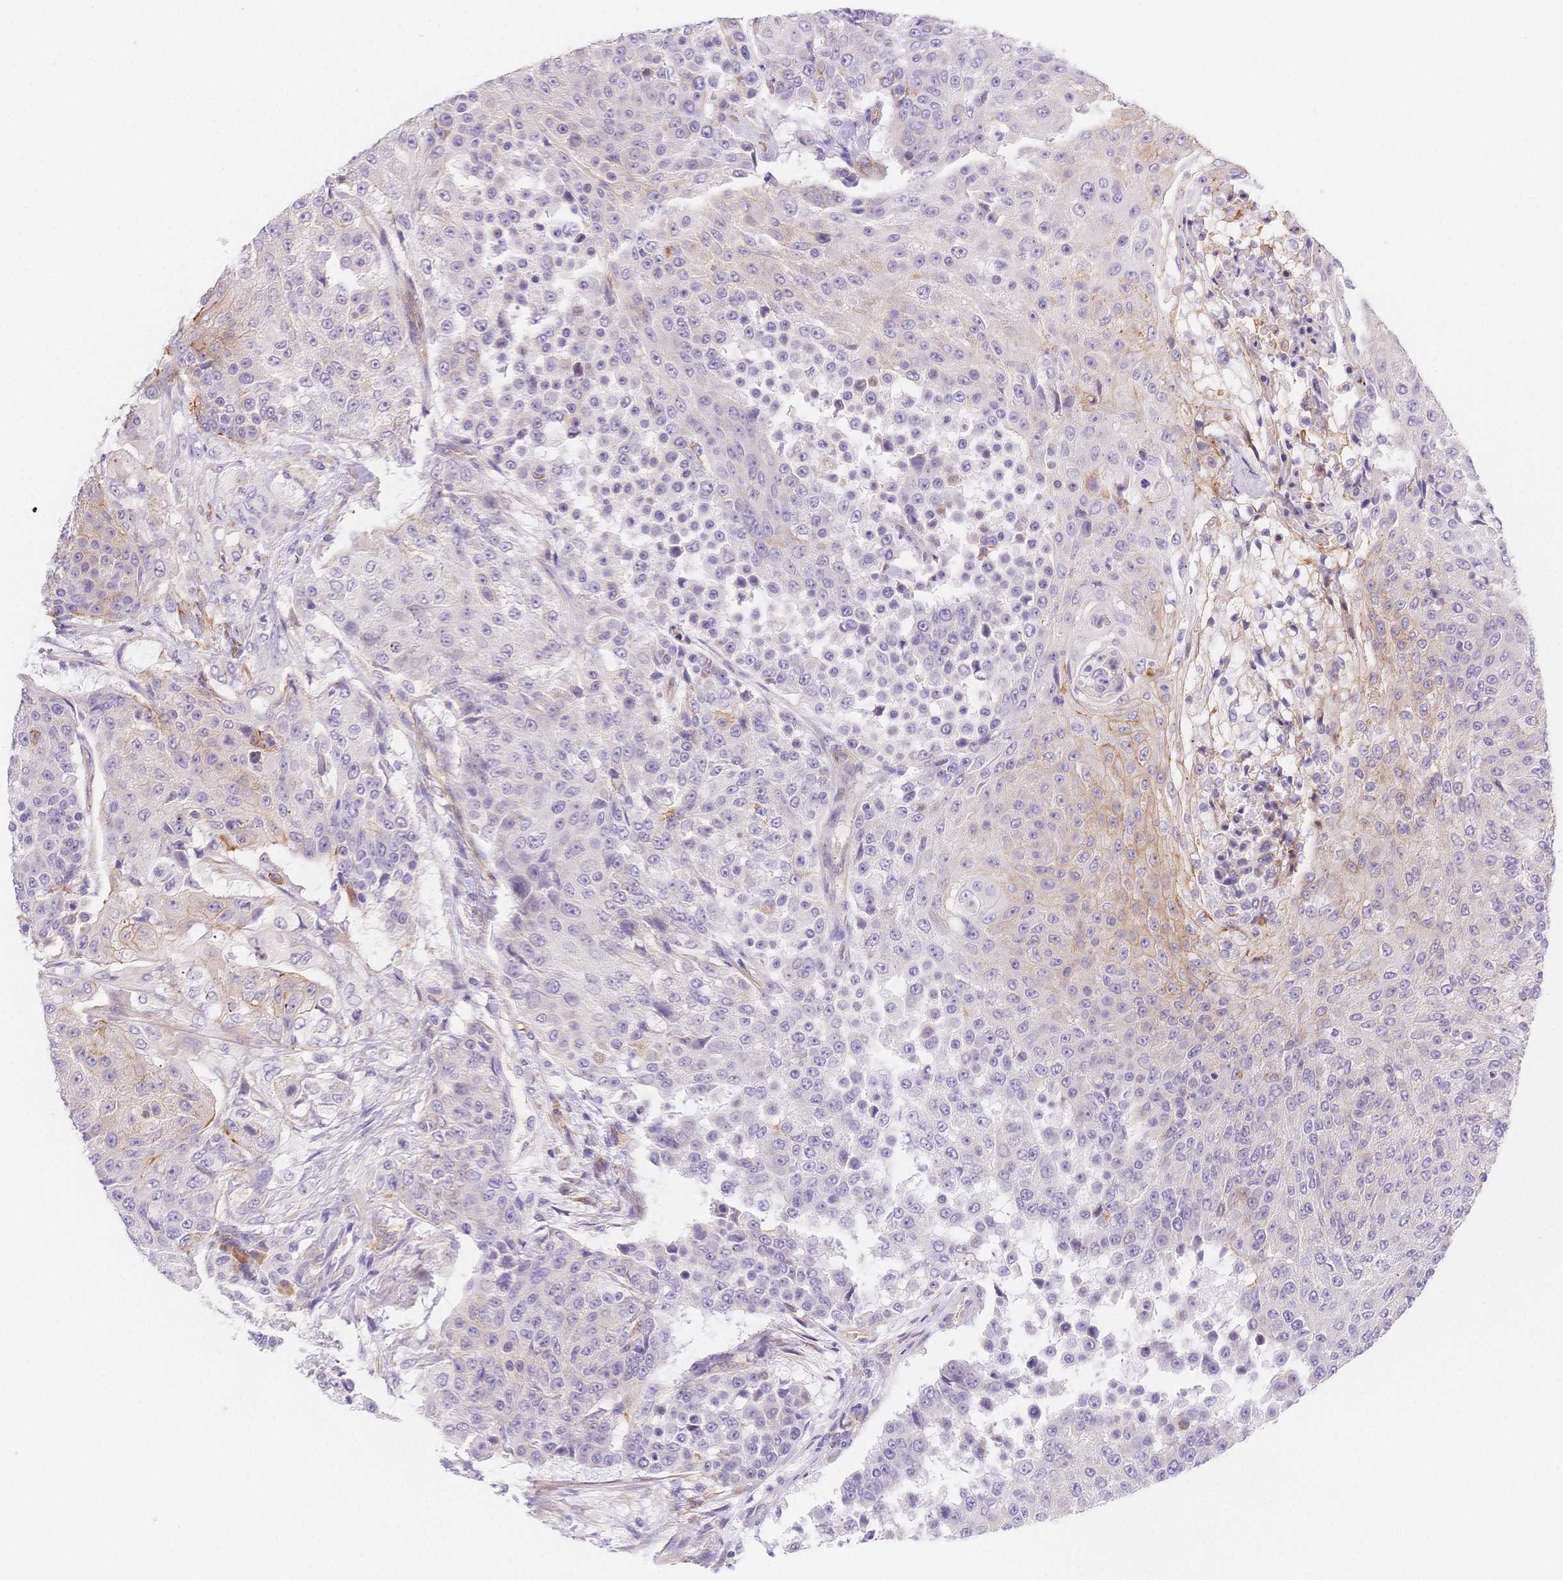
{"staining": {"intensity": "weak", "quantity": "<25%", "location": "cytoplasmic/membranous"}, "tissue": "urothelial cancer", "cell_type": "Tumor cells", "image_type": "cancer", "snomed": [{"axis": "morphology", "description": "Urothelial carcinoma, High grade"}, {"axis": "topography", "description": "Urinary bladder"}], "caption": "Human high-grade urothelial carcinoma stained for a protein using IHC reveals no staining in tumor cells.", "gene": "CSN1S1", "patient": {"sex": "female", "age": 63}}